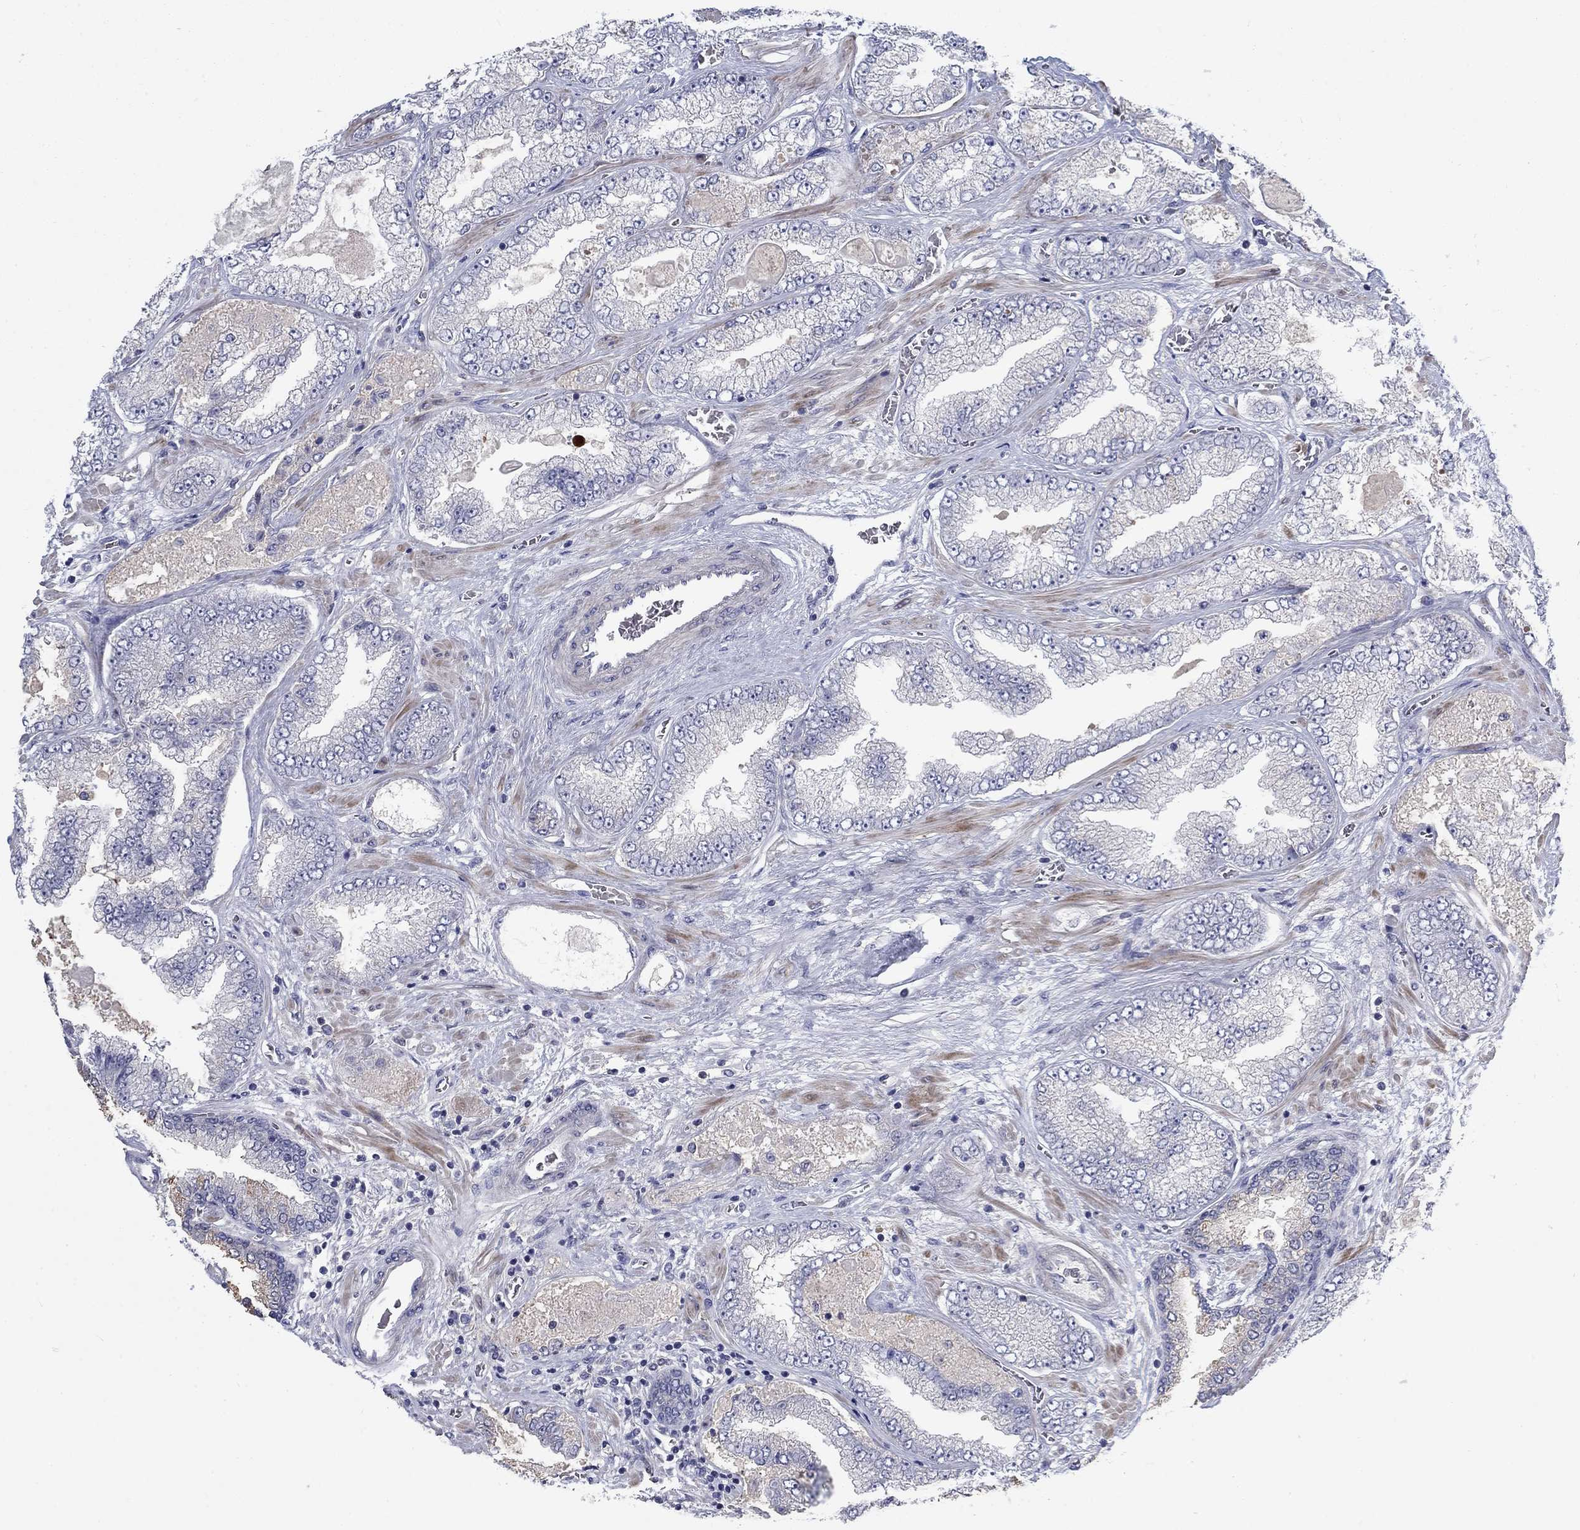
{"staining": {"intensity": "negative", "quantity": "none", "location": "none"}, "tissue": "prostate cancer", "cell_type": "Tumor cells", "image_type": "cancer", "snomed": [{"axis": "morphology", "description": "Adenocarcinoma, Low grade"}, {"axis": "topography", "description": "Prostate"}], "caption": "Tumor cells are negative for protein expression in human prostate low-grade adenocarcinoma.", "gene": "KIF15", "patient": {"sex": "male", "age": 57}}